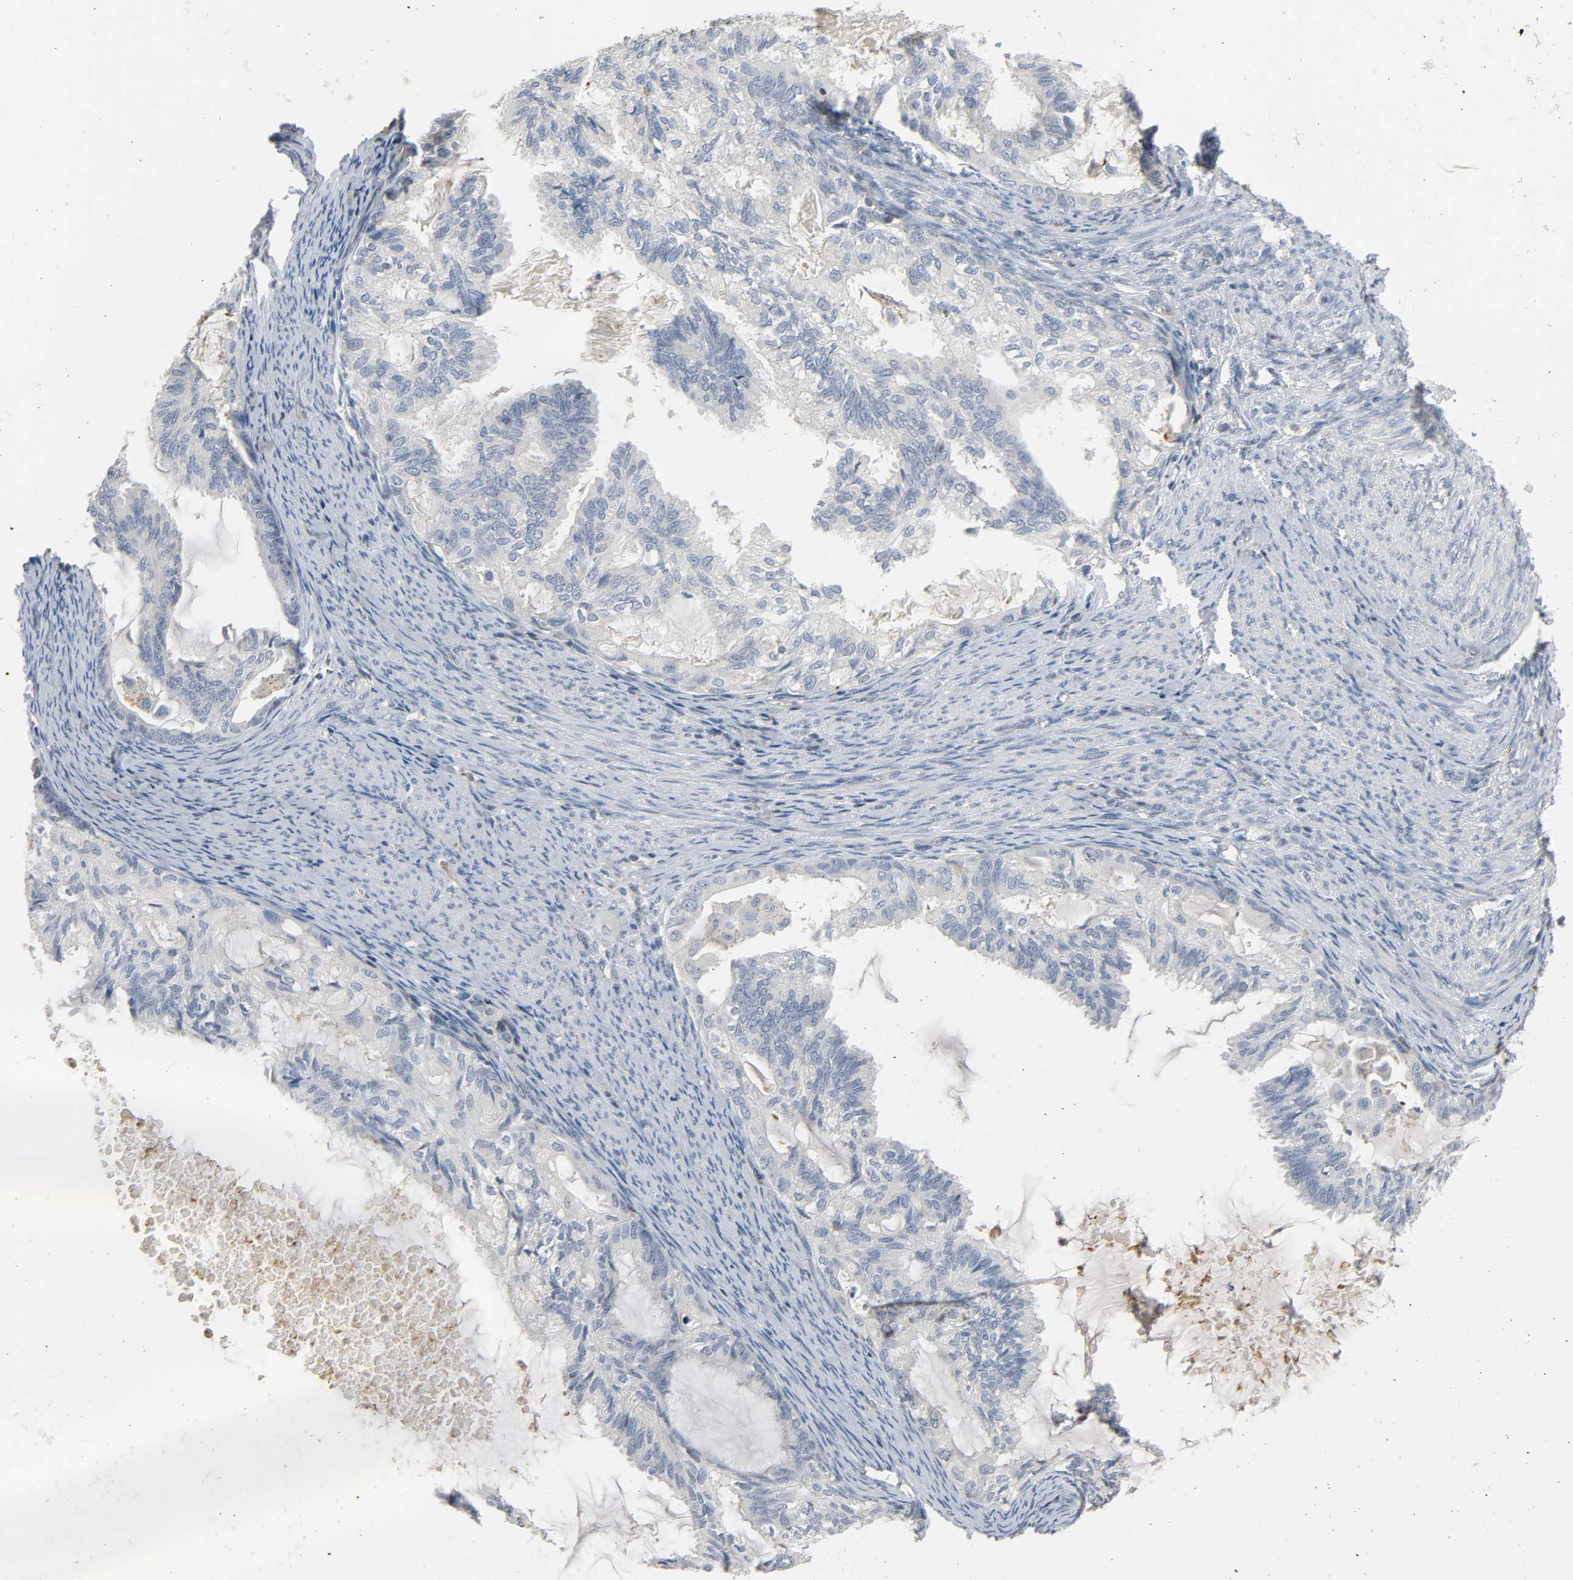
{"staining": {"intensity": "negative", "quantity": "none", "location": "none"}, "tissue": "cervical cancer", "cell_type": "Tumor cells", "image_type": "cancer", "snomed": [{"axis": "morphology", "description": "Normal tissue, NOS"}, {"axis": "morphology", "description": "Adenocarcinoma, NOS"}, {"axis": "topography", "description": "Cervix"}, {"axis": "topography", "description": "Endometrium"}], "caption": "The IHC micrograph has no significant staining in tumor cells of cervical adenocarcinoma tissue. Brightfield microscopy of IHC stained with DAB (3,3'-diaminobenzidine) (brown) and hematoxylin (blue), captured at high magnification.", "gene": "CD4", "patient": {"sex": "female", "age": 86}}